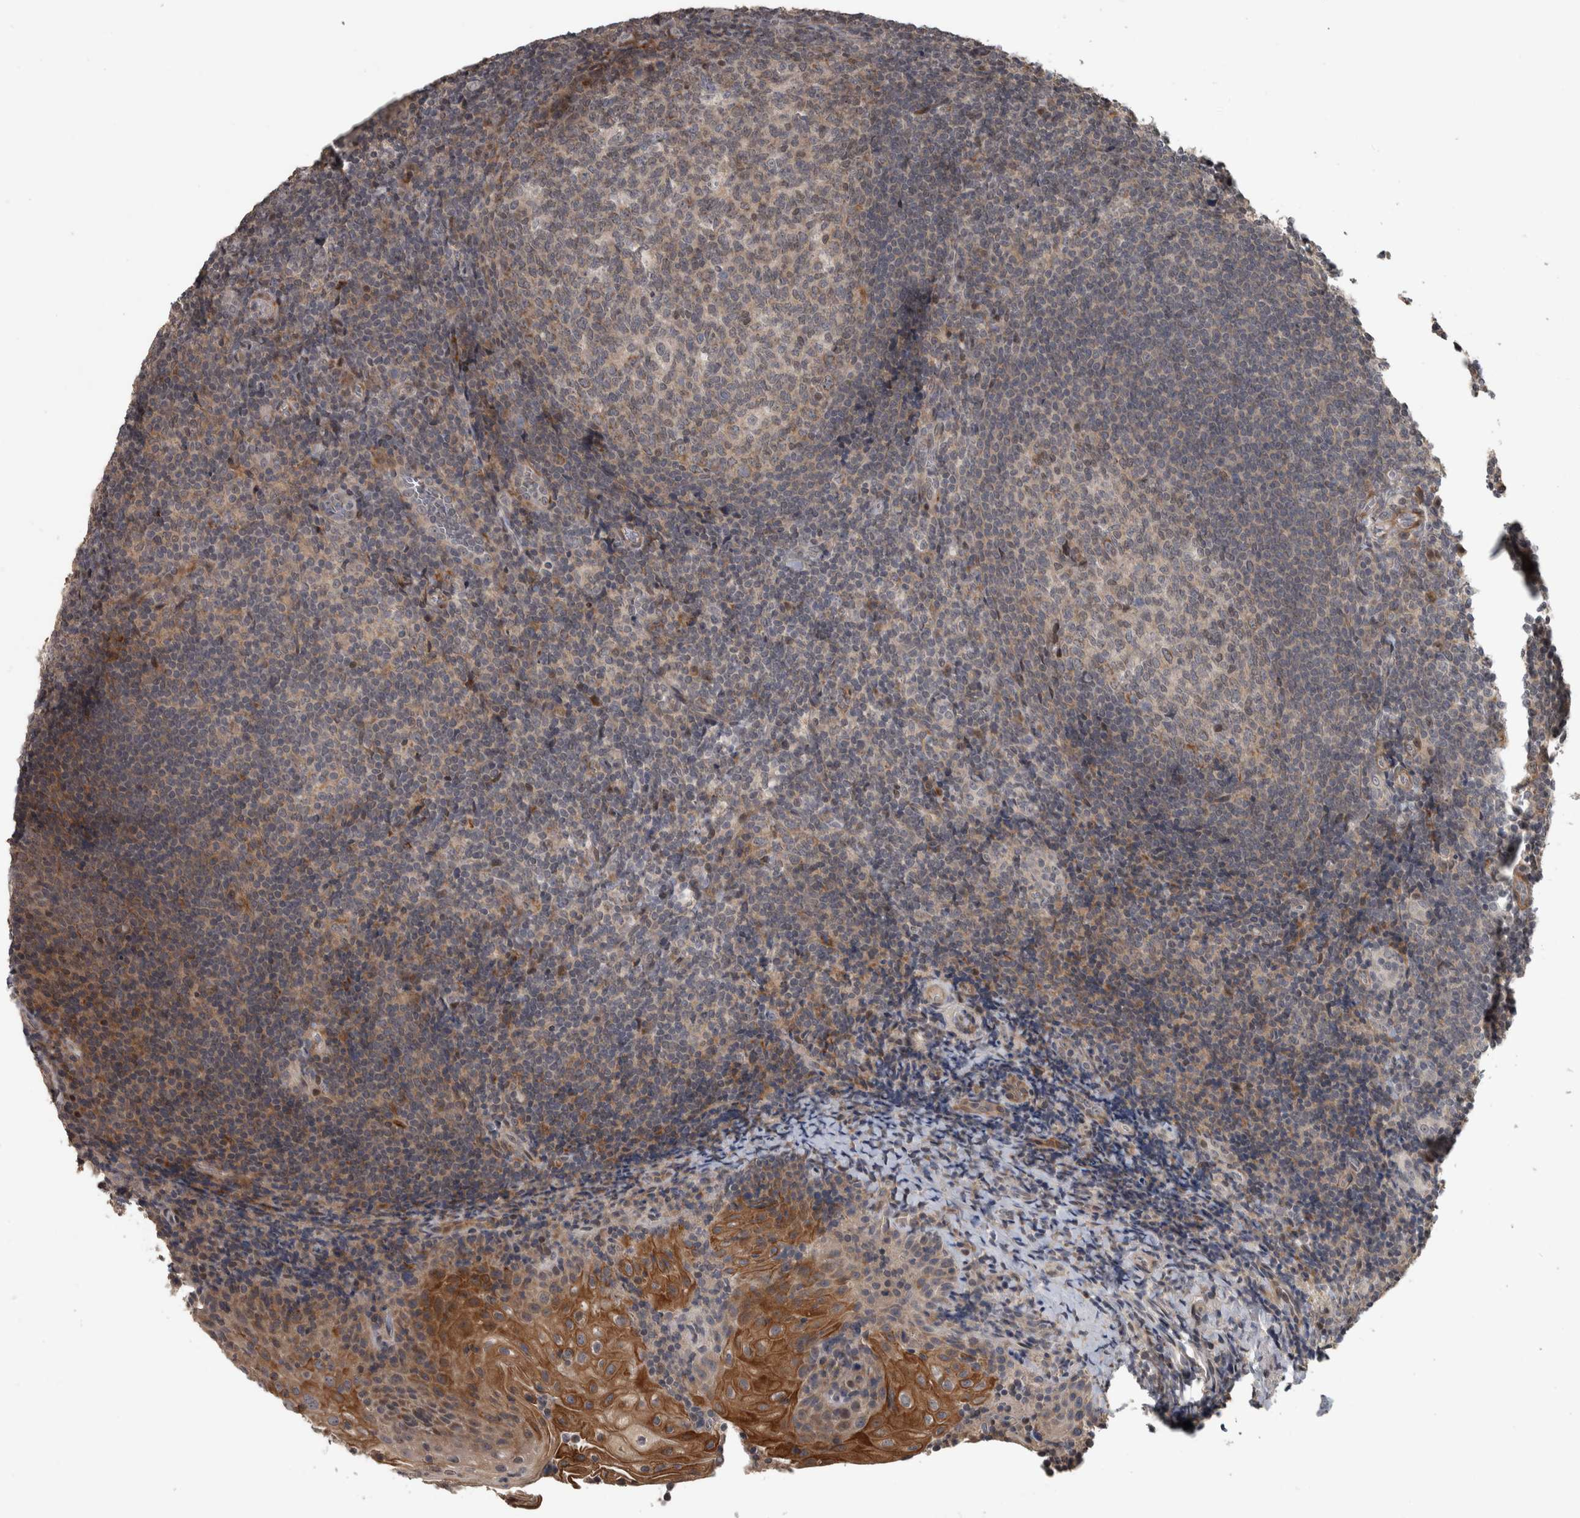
{"staining": {"intensity": "weak", "quantity": "25%-75%", "location": "cytoplasmic/membranous"}, "tissue": "tonsil", "cell_type": "Germinal center cells", "image_type": "normal", "snomed": [{"axis": "morphology", "description": "Normal tissue, NOS"}, {"axis": "topography", "description": "Tonsil"}], "caption": "Weak cytoplasmic/membranous protein positivity is seen in approximately 25%-75% of germinal center cells in tonsil.", "gene": "ERAL1", "patient": {"sex": "male", "age": 37}}